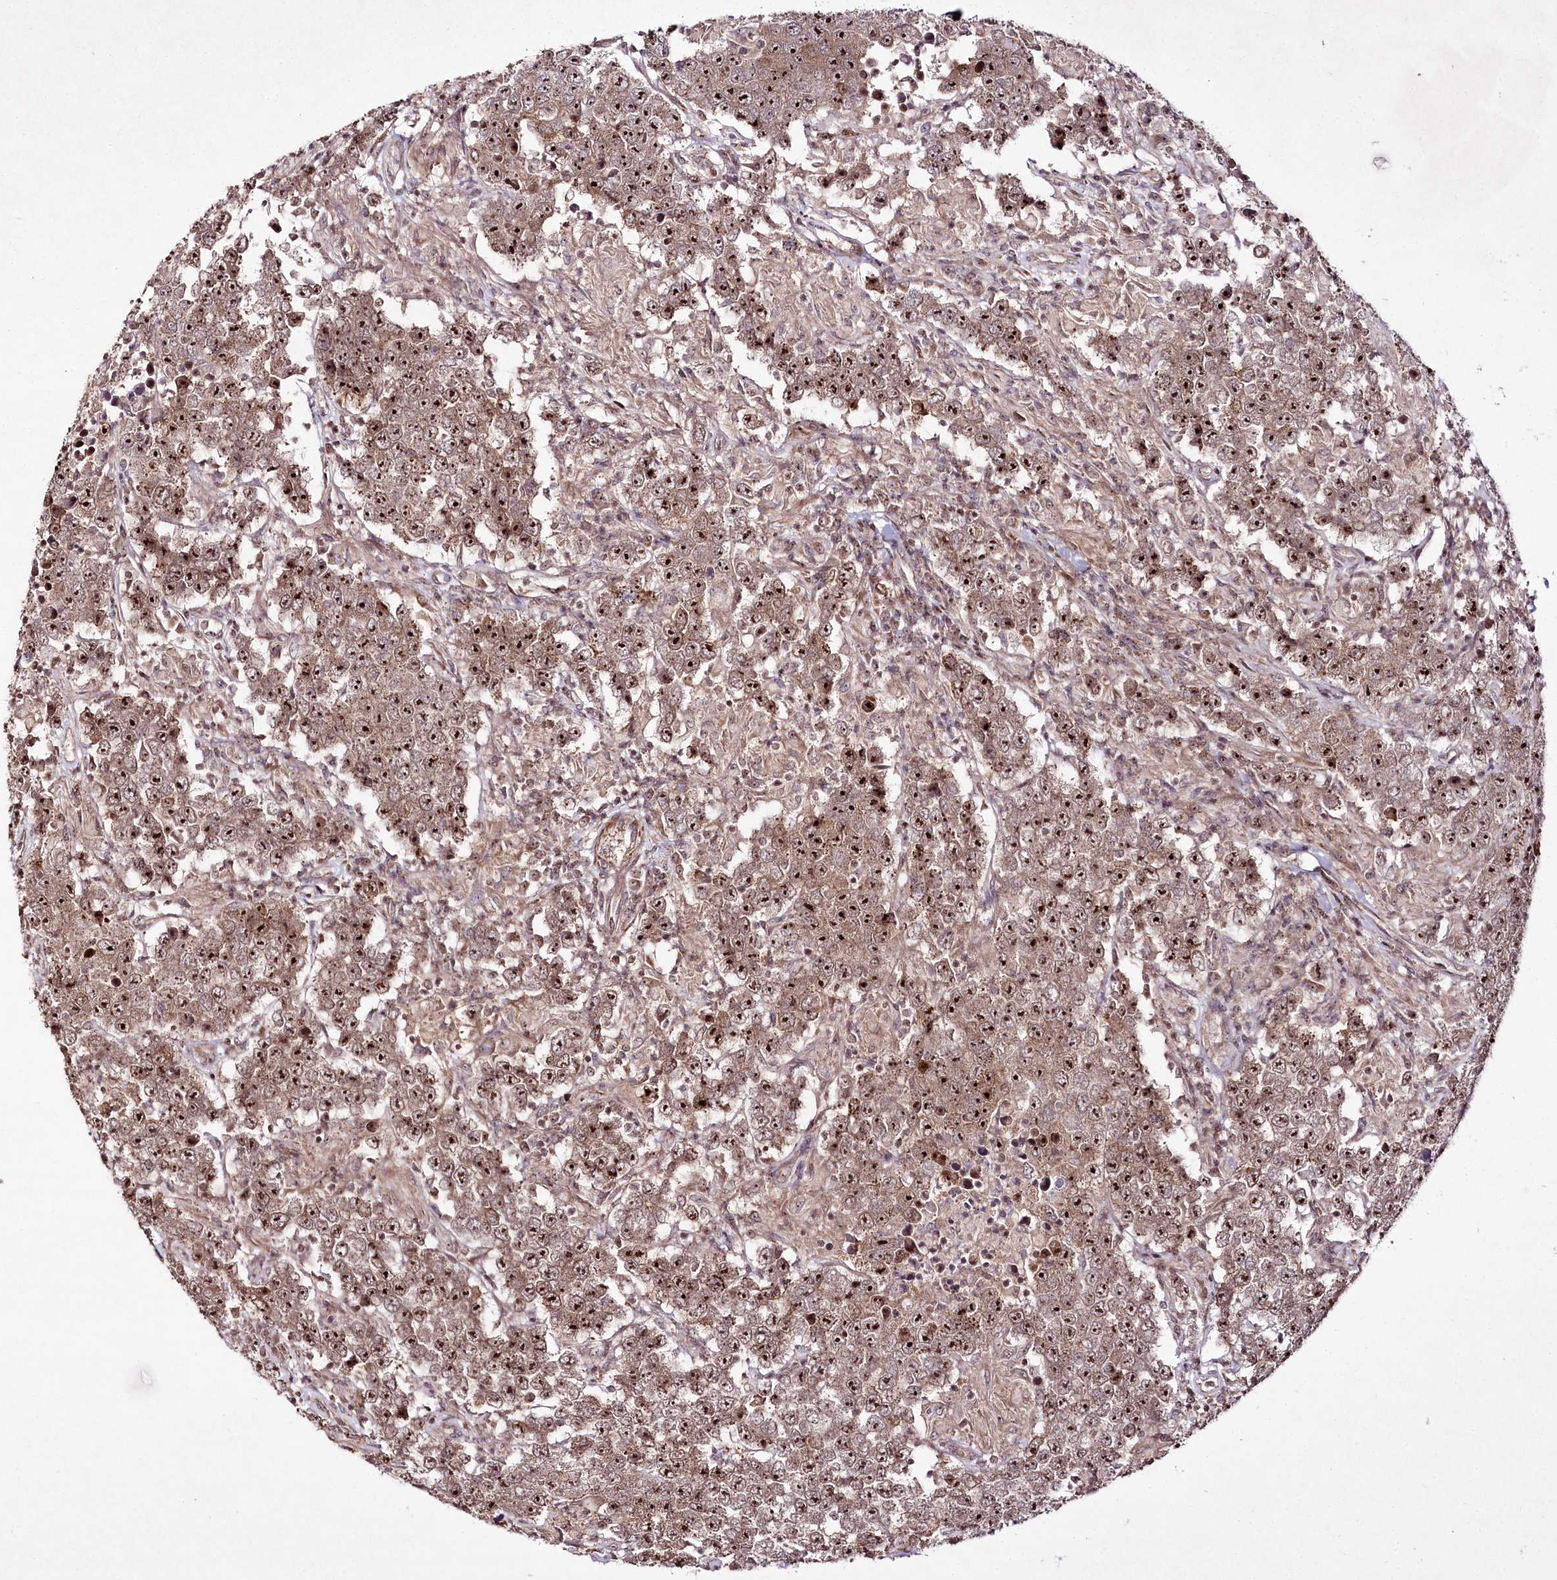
{"staining": {"intensity": "moderate", "quantity": ">75%", "location": "nuclear"}, "tissue": "testis cancer", "cell_type": "Tumor cells", "image_type": "cancer", "snomed": [{"axis": "morphology", "description": "Normal tissue, NOS"}, {"axis": "morphology", "description": "Urothelial carcinoma, High grade"}, {"axis": "morphology", "description": "Seminoma, NOS"}, {"axis": "morphology", "description": "Carcinoma, Embryonal, NOS"}, {"axis": "topography", "description": "Urinary bladder"}, {"axis": "topography", "description": "Testis"}], "caption": "Brown immunohistochemical staining in human seminoma (testis) demonstrates moderate nuclear staining in approximately >75% of tumor cells.", "gene": "CCDC59", "patient": {"sex": "male", "age": 41}}